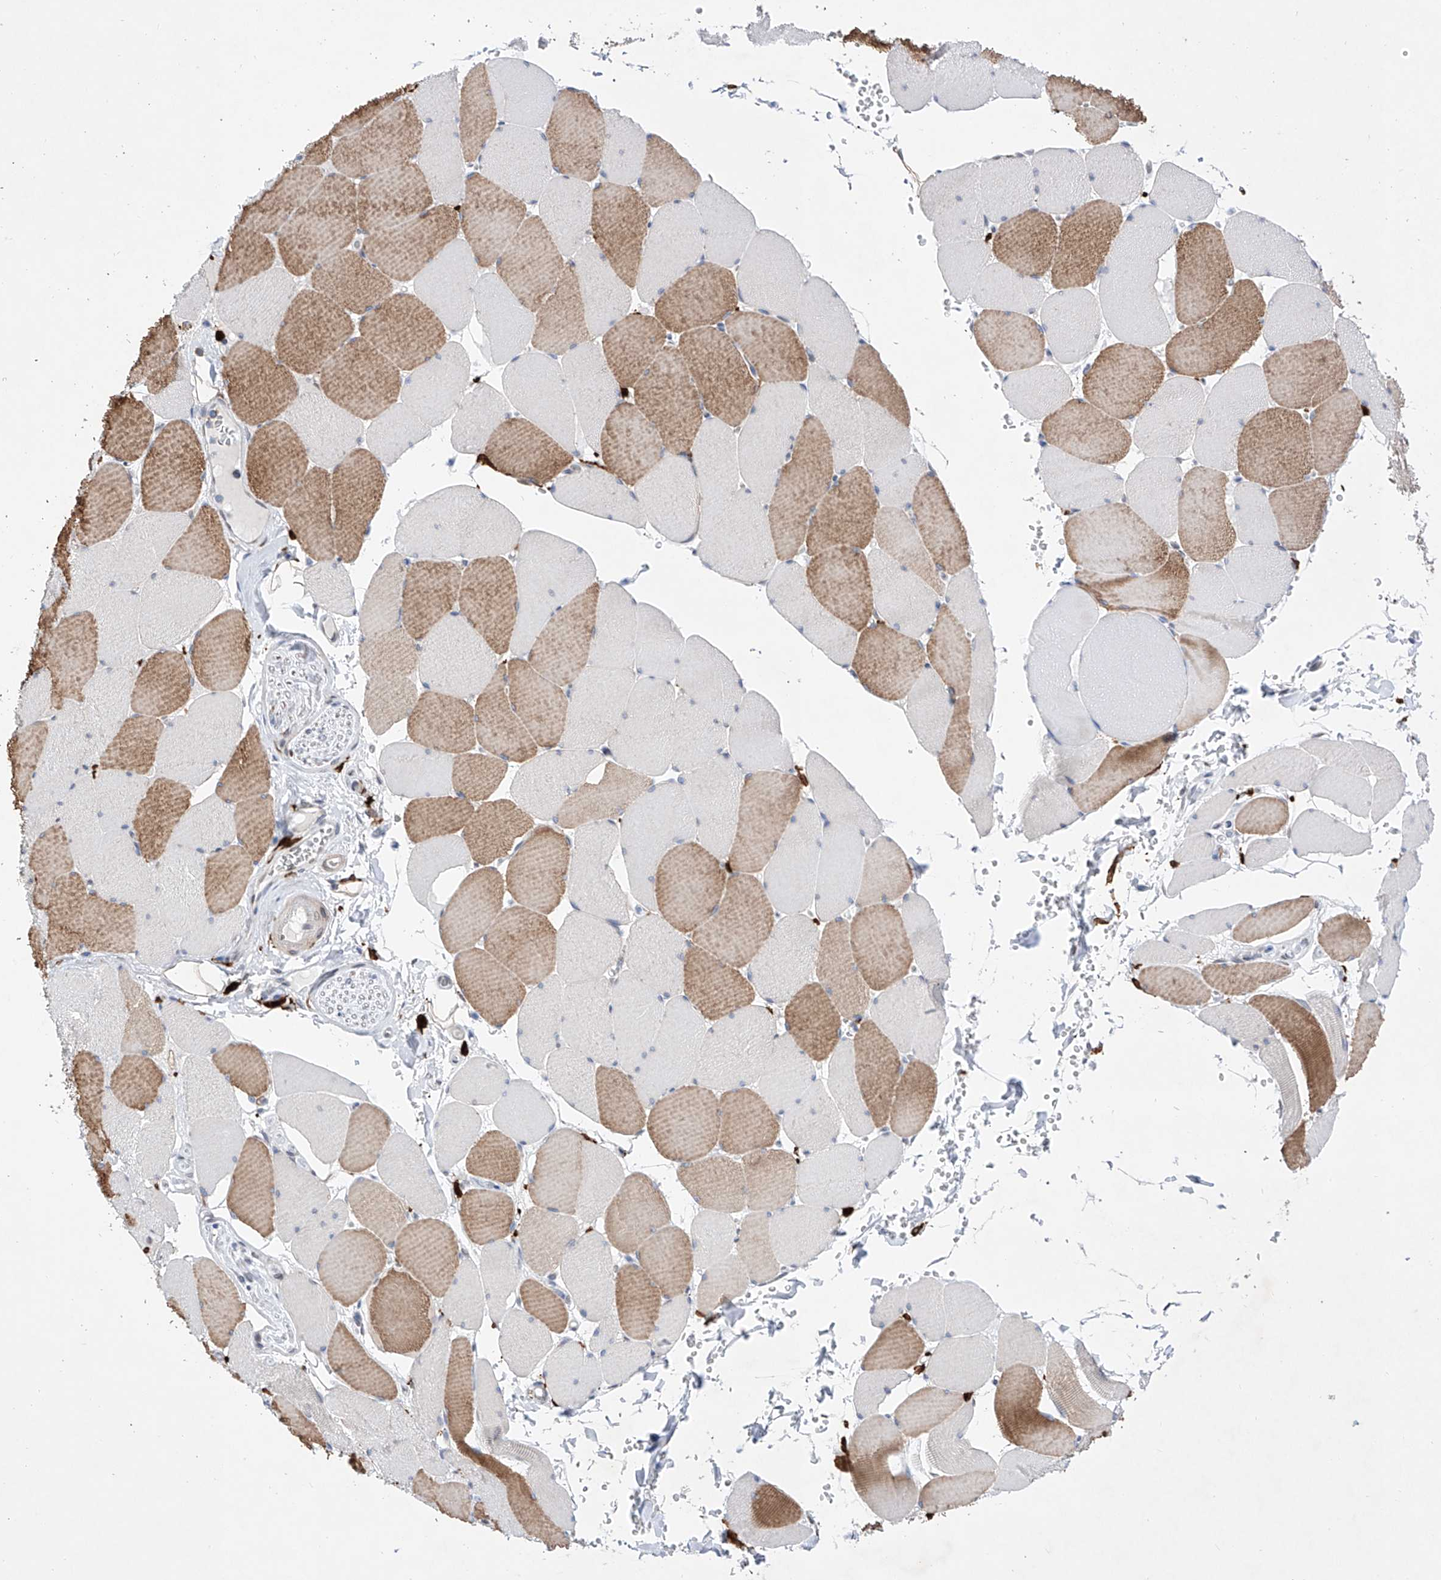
{"staining": {"intensity": "moderate", "quantity": "25%-75%", "location": "cytoplasmic/membranous"}, "tissue": "skeletal muscle", "cell_type": "Myocytes", "image_type": "normal", "snomed": [{"axis": "morphology", "description": "Normal tissue, NOS"}, {"axis": "topography", "description": "Skeletal muscle"}, {"axis": "topography", "description": "Head-Neck"}], "caption": "The histopathology image exhibits immunohistochemical staining of normal skeletal muscle. There is moderate cytoplasmic/membranous positivity is identified in approximately 25%-75% of myocytes. Ihc stains the protein in brown and the nuclei are stained blue.", "gene": "LCLAT1", "patient": {"sex": "male", "age": 66}}